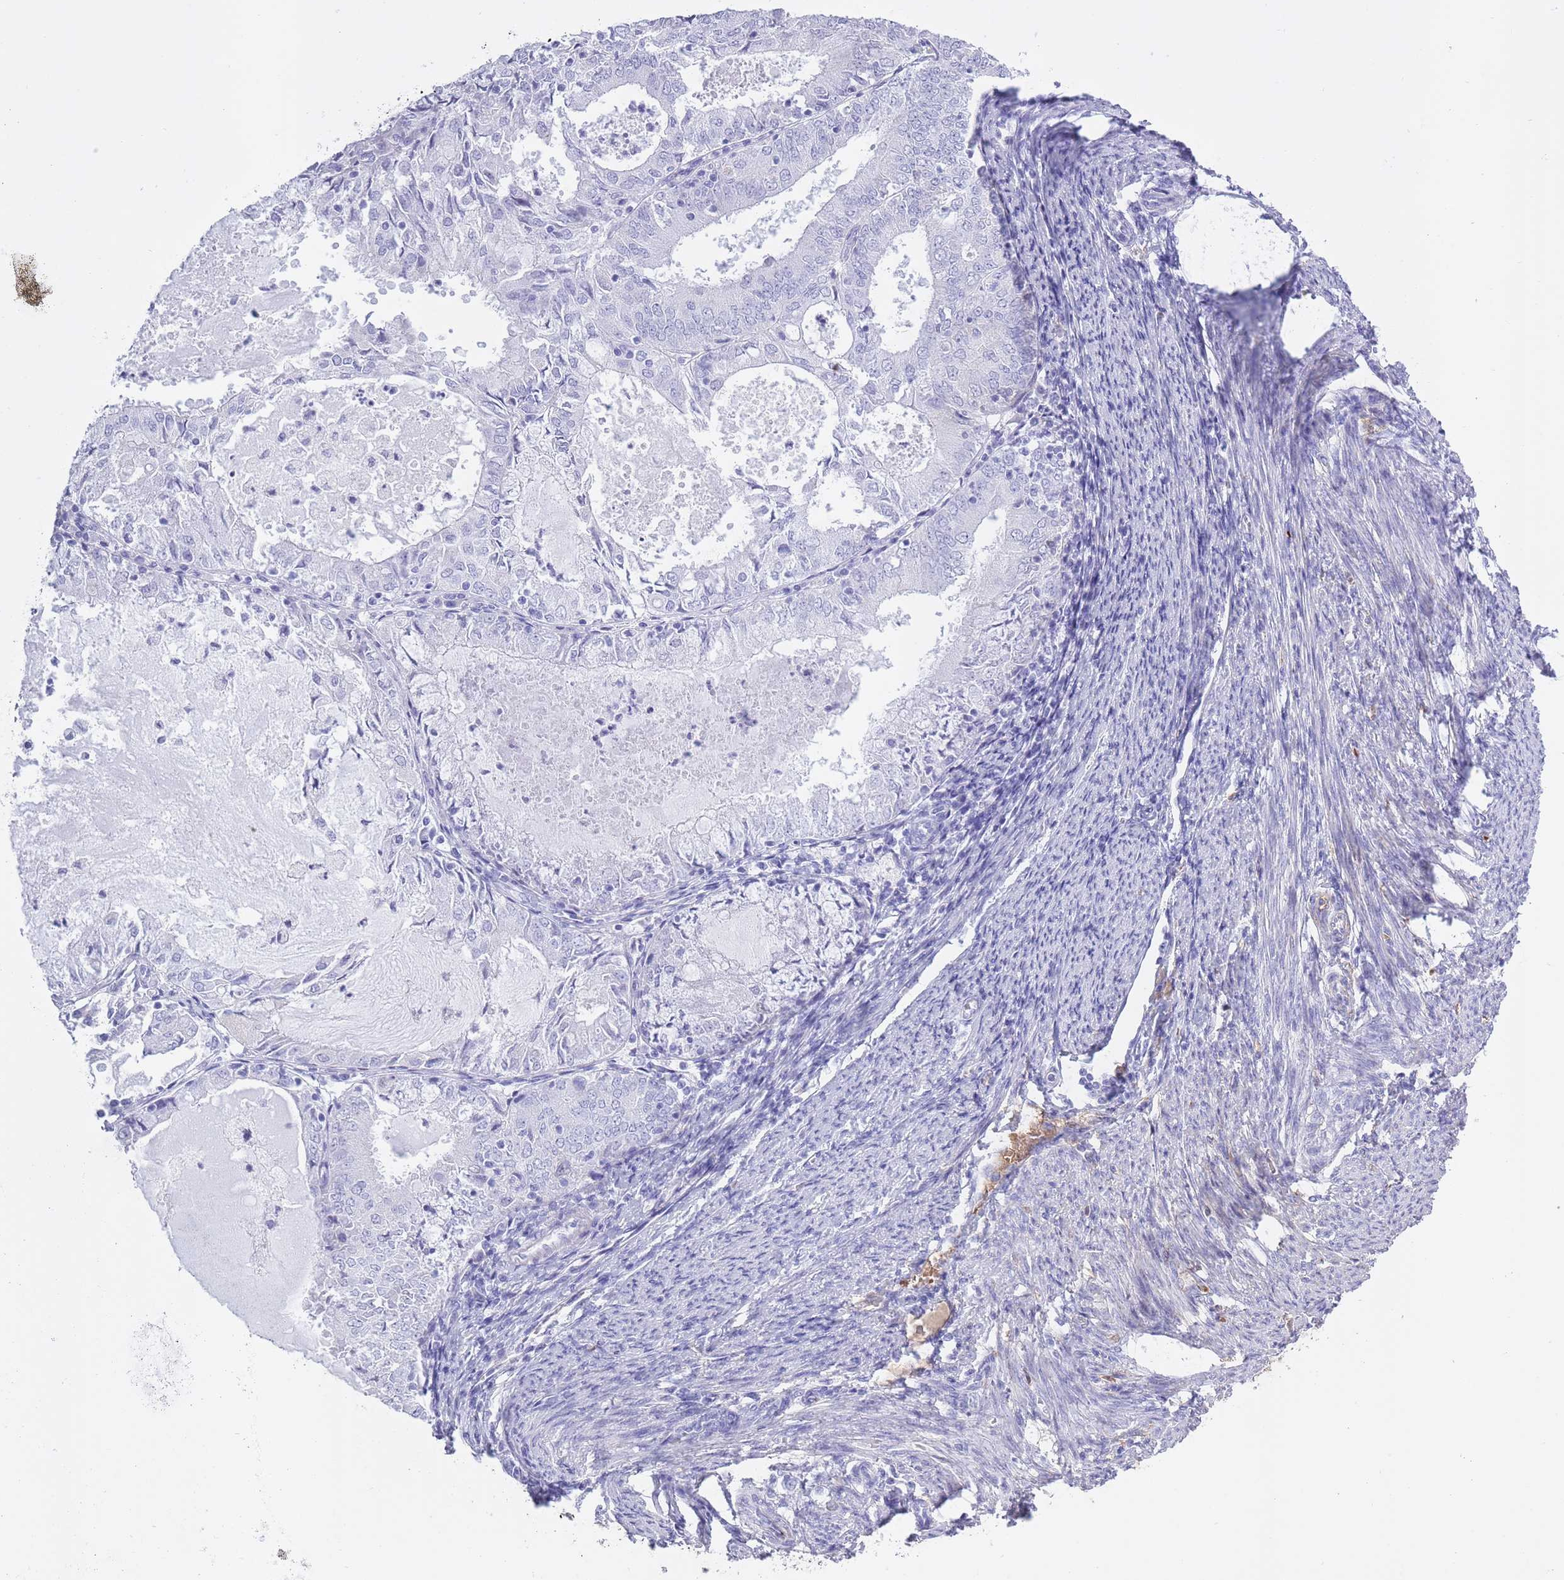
{"staining": {"intensity": "negative", "quantity": "none", "location": "none"}, "tissue": "endometrial cancer", "cell_type": "Tumor cells", "image_type": "cancer", "snomed": [{"axis": "morphology", "description": "Adenocarcinoma, NOS"}, {"axis": "topography", "description": "Endometrium"}], "caption": "Tumor cells show no significant protein expression in endometrial cancer (adenocarcinoma).", "gene": "AP3S2", "patient": {"sex": "female", "age": 57}}